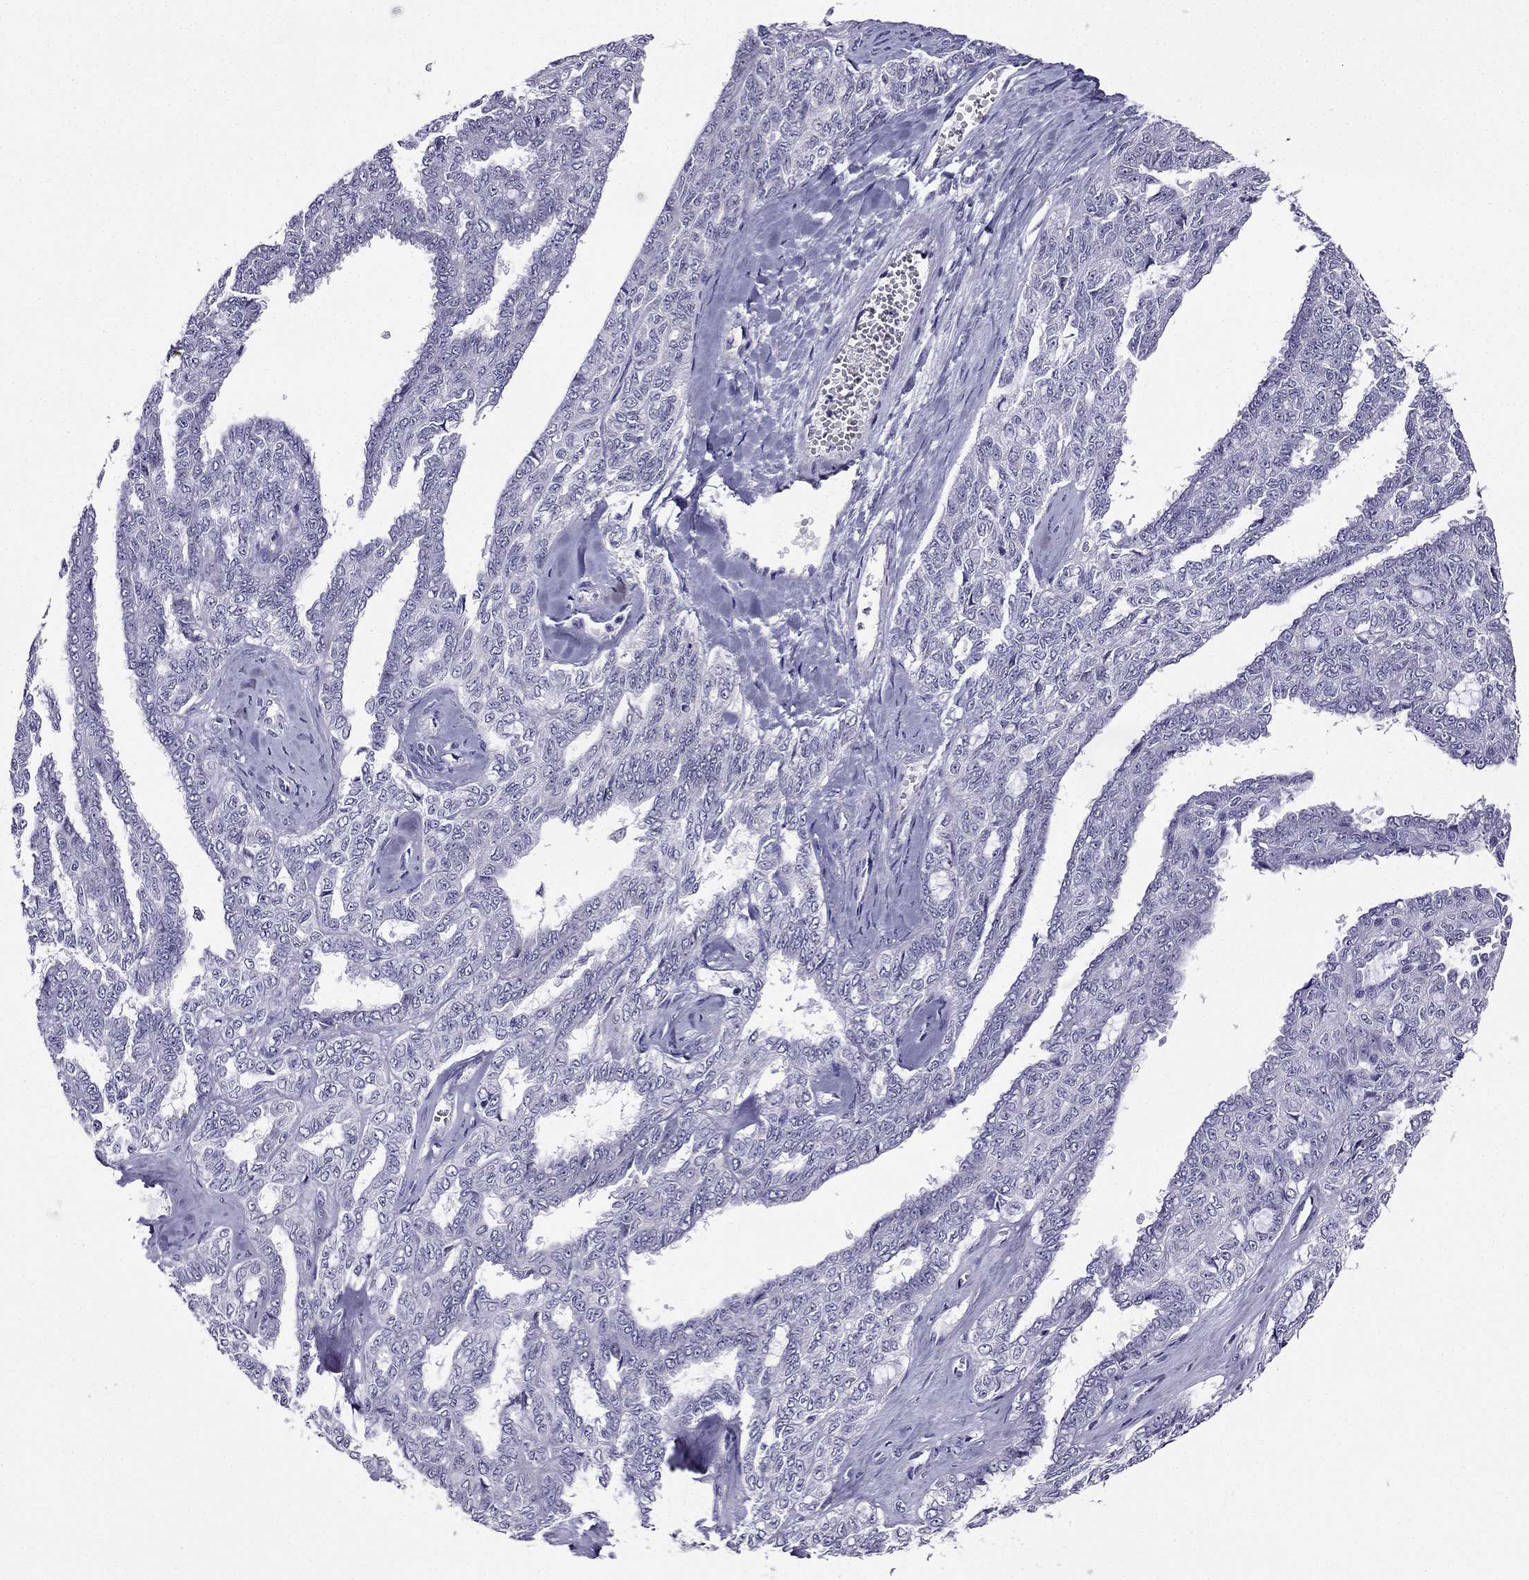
{"staining": {"intensity": "negative", "quantity": "none", "location": "none"}, "tissue": "ovarian cancer", "cell_type": "Tumor cells", "image_type": "cancer", "snomed": [{"axis": "morphology", "description": "Cystadenocarcinoma, serous, NOS"}, {"axis": "topography", "description": "Ovary"}], "caption": "DAB immunohistochemical staining of ovarian cancer displays no significant expression in tumor cells.", "gene": "KCNJ10", "patient": {"sex": "female", "age": 71}}